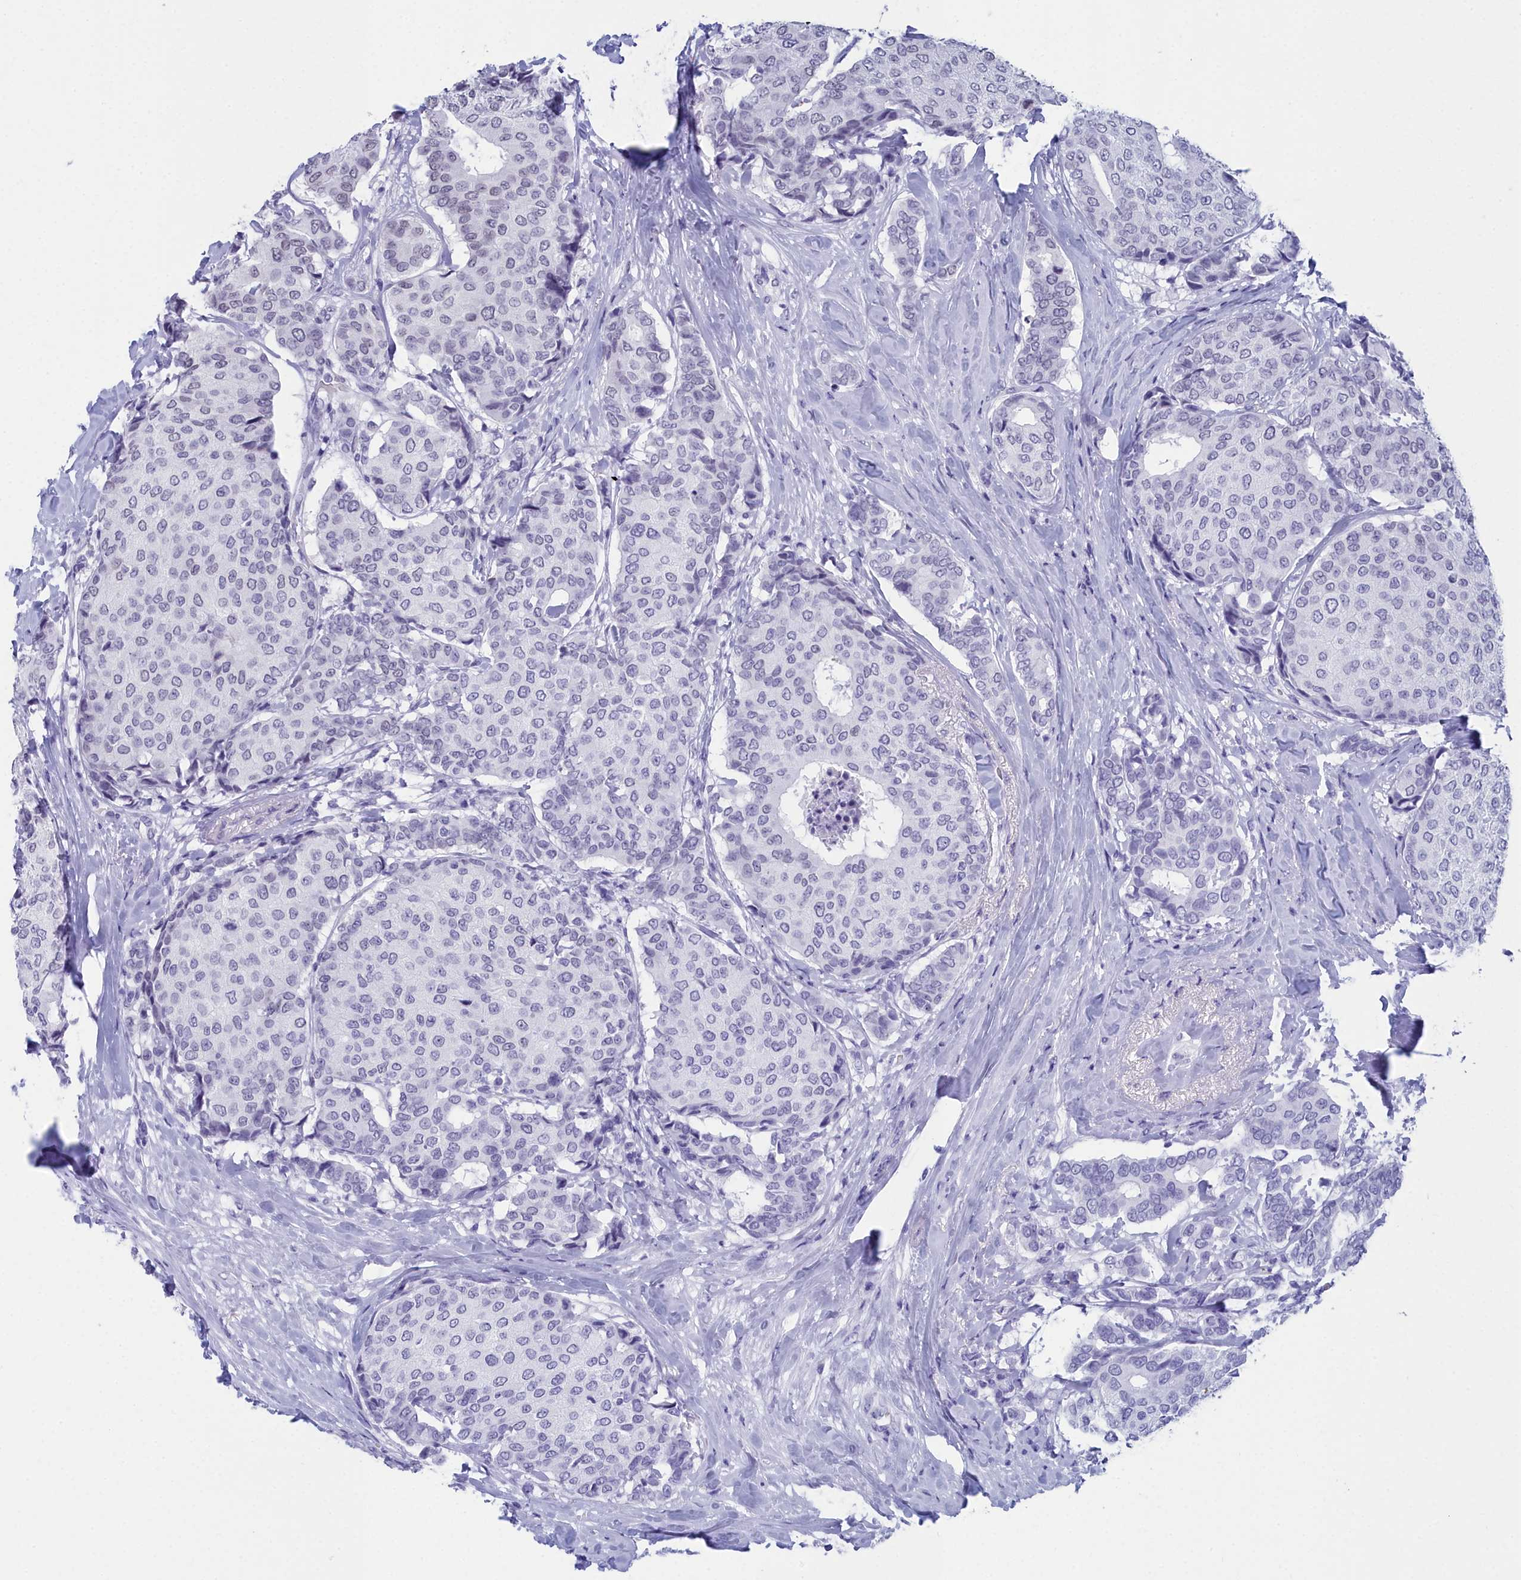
{"staining": {"intensity": "negative", "quantity": "none", "location": "none"}, "tissue": "breast cancer", "cell_type": "Tumor cells", "image_type": "cancer", "snomed": [{"axis": "morphology", "description": "Duct carcinoma"}, {"axis": "topography", "description": "Breast"}], "caption": "Breast infiltrating ductal carcinoma was stained to show a protein in brown. There is no significant expression in tumor cells.", "gene": "CCDC97", "patient": {"sex": "female", "age": 75}}